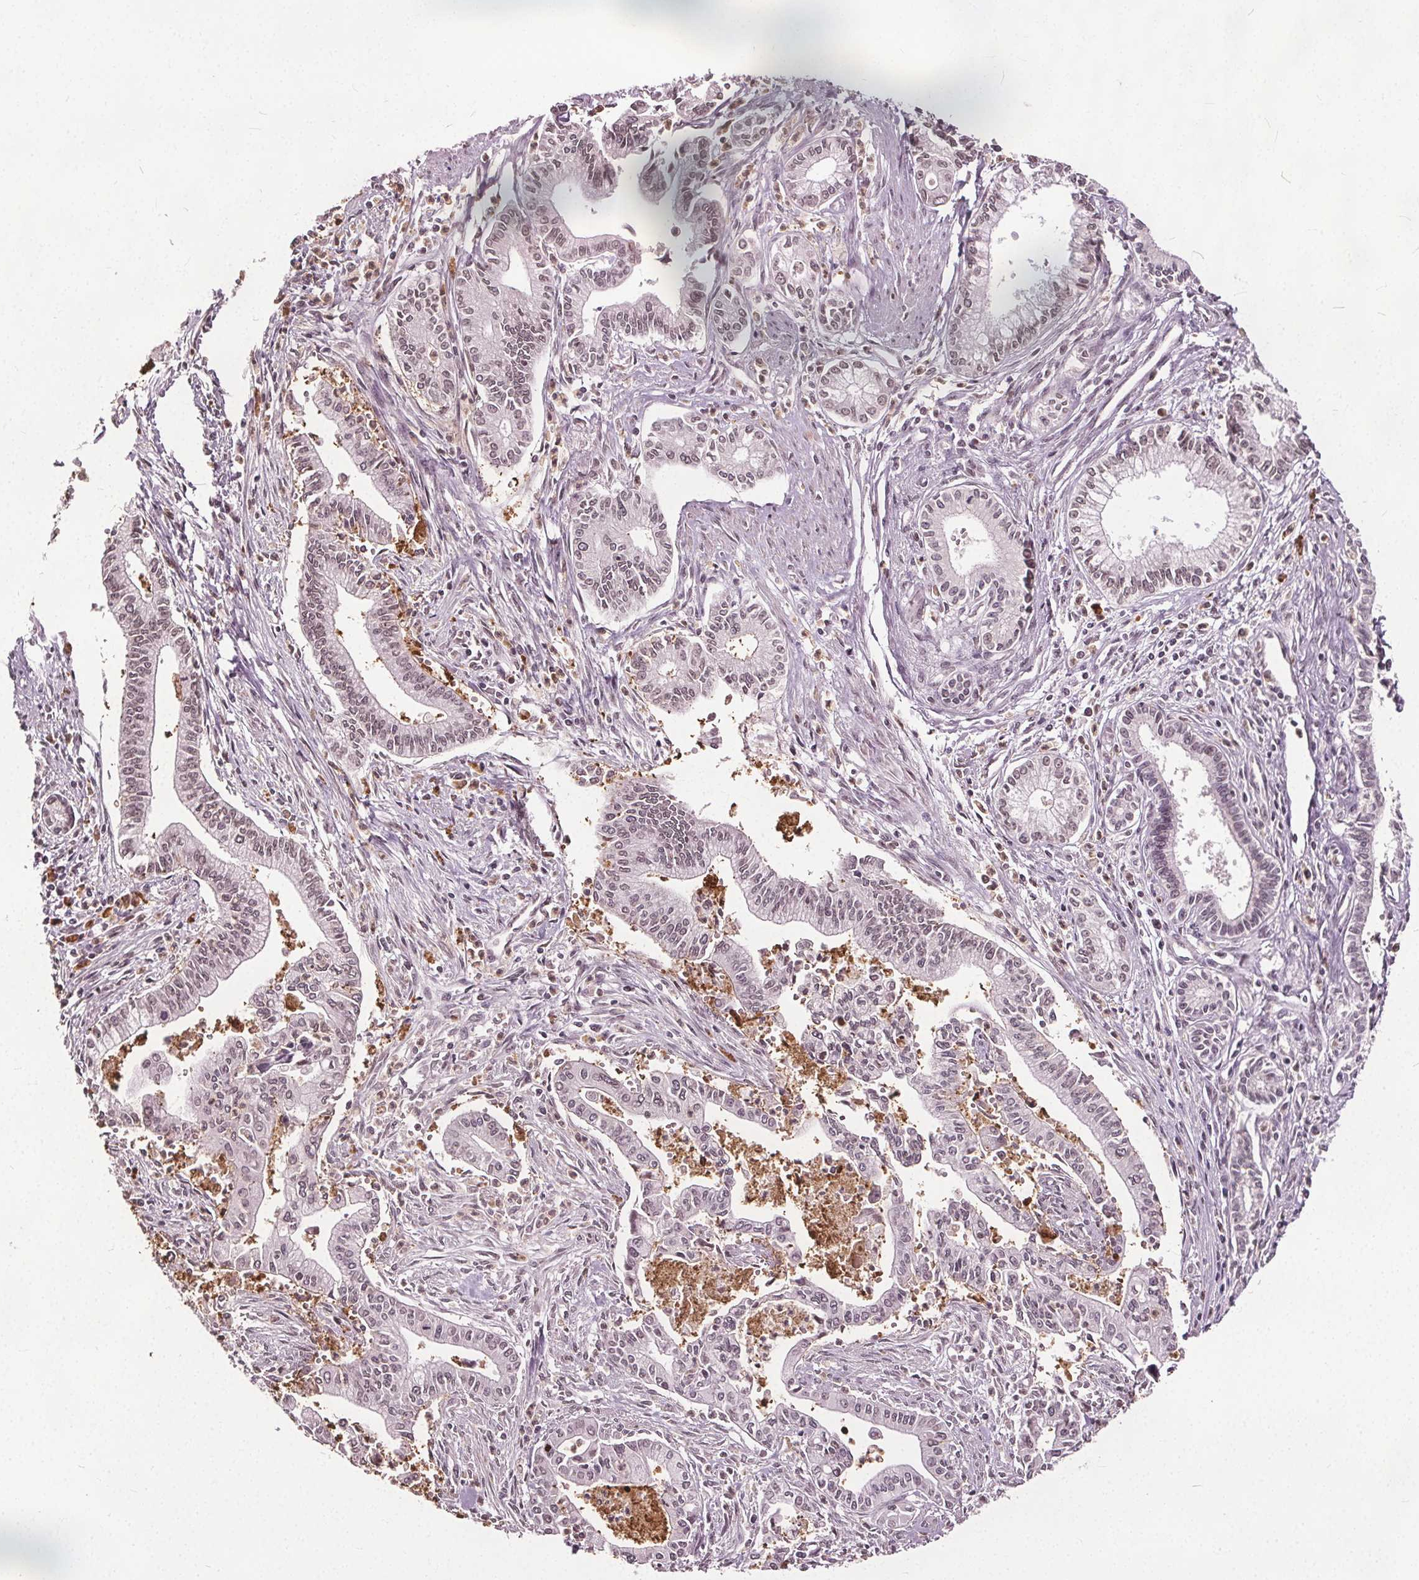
{"staining": {"intensity": "weak", "quantity": "25%-75%", "location": "cytoplasmic/membranous,nuclear"}, "tissue": "pancreatic cancer", "cell_type": "Tumor cells", "image_type": "cancer", "snomed": [{"axis": "morphology", "description": "Adenocarcinoma, NOS"}, {"axis": "topography", "description": "Pancreas"}], "caption": "Immunohistochemistry (IHC) micrograph of neoplastic tissue: pancreatic cancer stained using IHC demonstrates low levels of weak protein expression localized specifically in the cytoplasmic/membranous and nuclear of tumor cells, appearing as a cytoplasmic/membranous and nuclear brown color.", "gene": "TTC39C", "patient": {"sex": "female", "age": 65}}